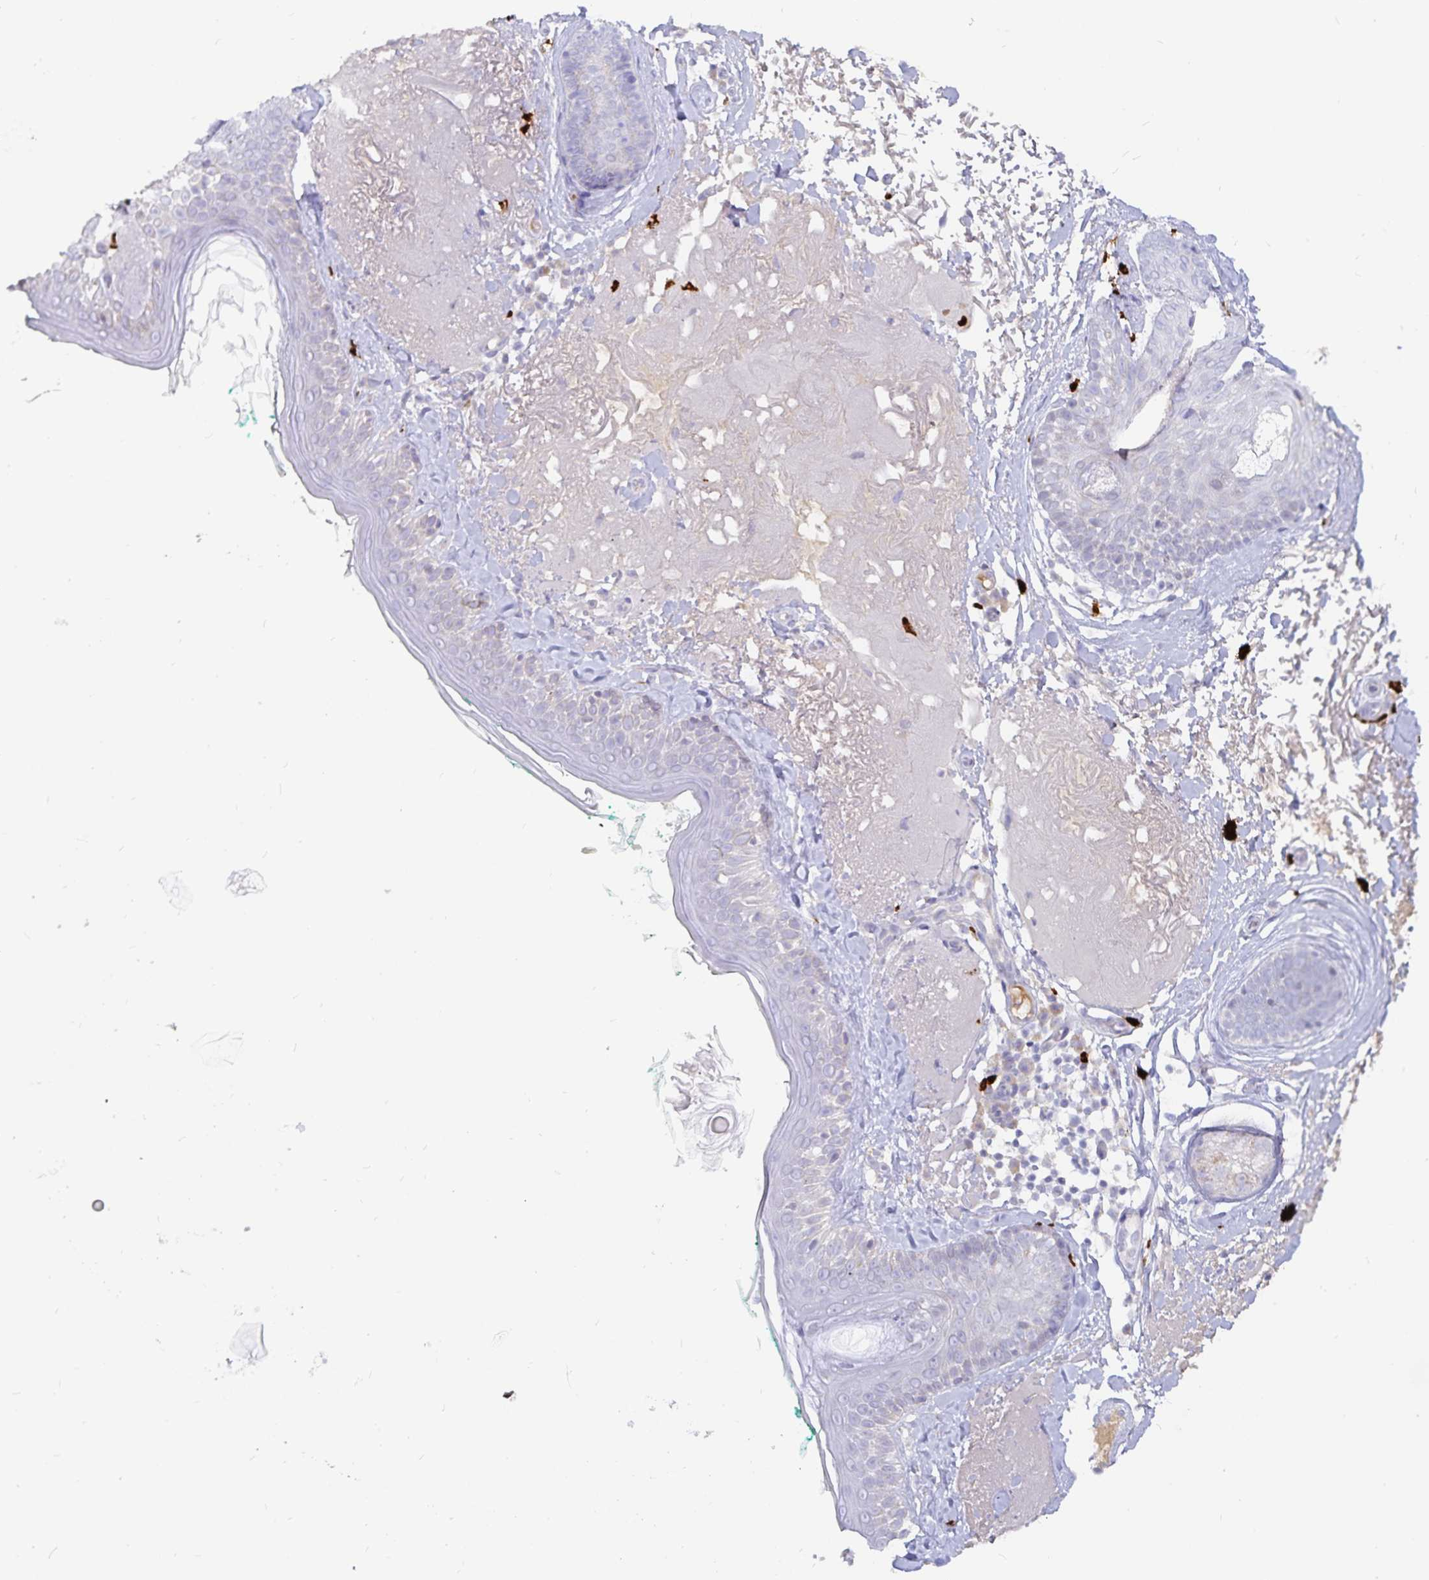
{"staining": {"intensity": "negative", "quantity": "none", "location": "none"}, "tissue": "skin", "cell_type": "Fibroblasts", "image_type": "normal", "snomed": [{"axis": "morphology", "description": "Normal tissue, NOS"}, {"axis": "topography", "description": "Skin"}], "caption": "The photomicrograph reveals no significant positivity in fibroblasts of skin.", "gene": "PKHD1", "patient": {"sex": "male", "age": 73}}